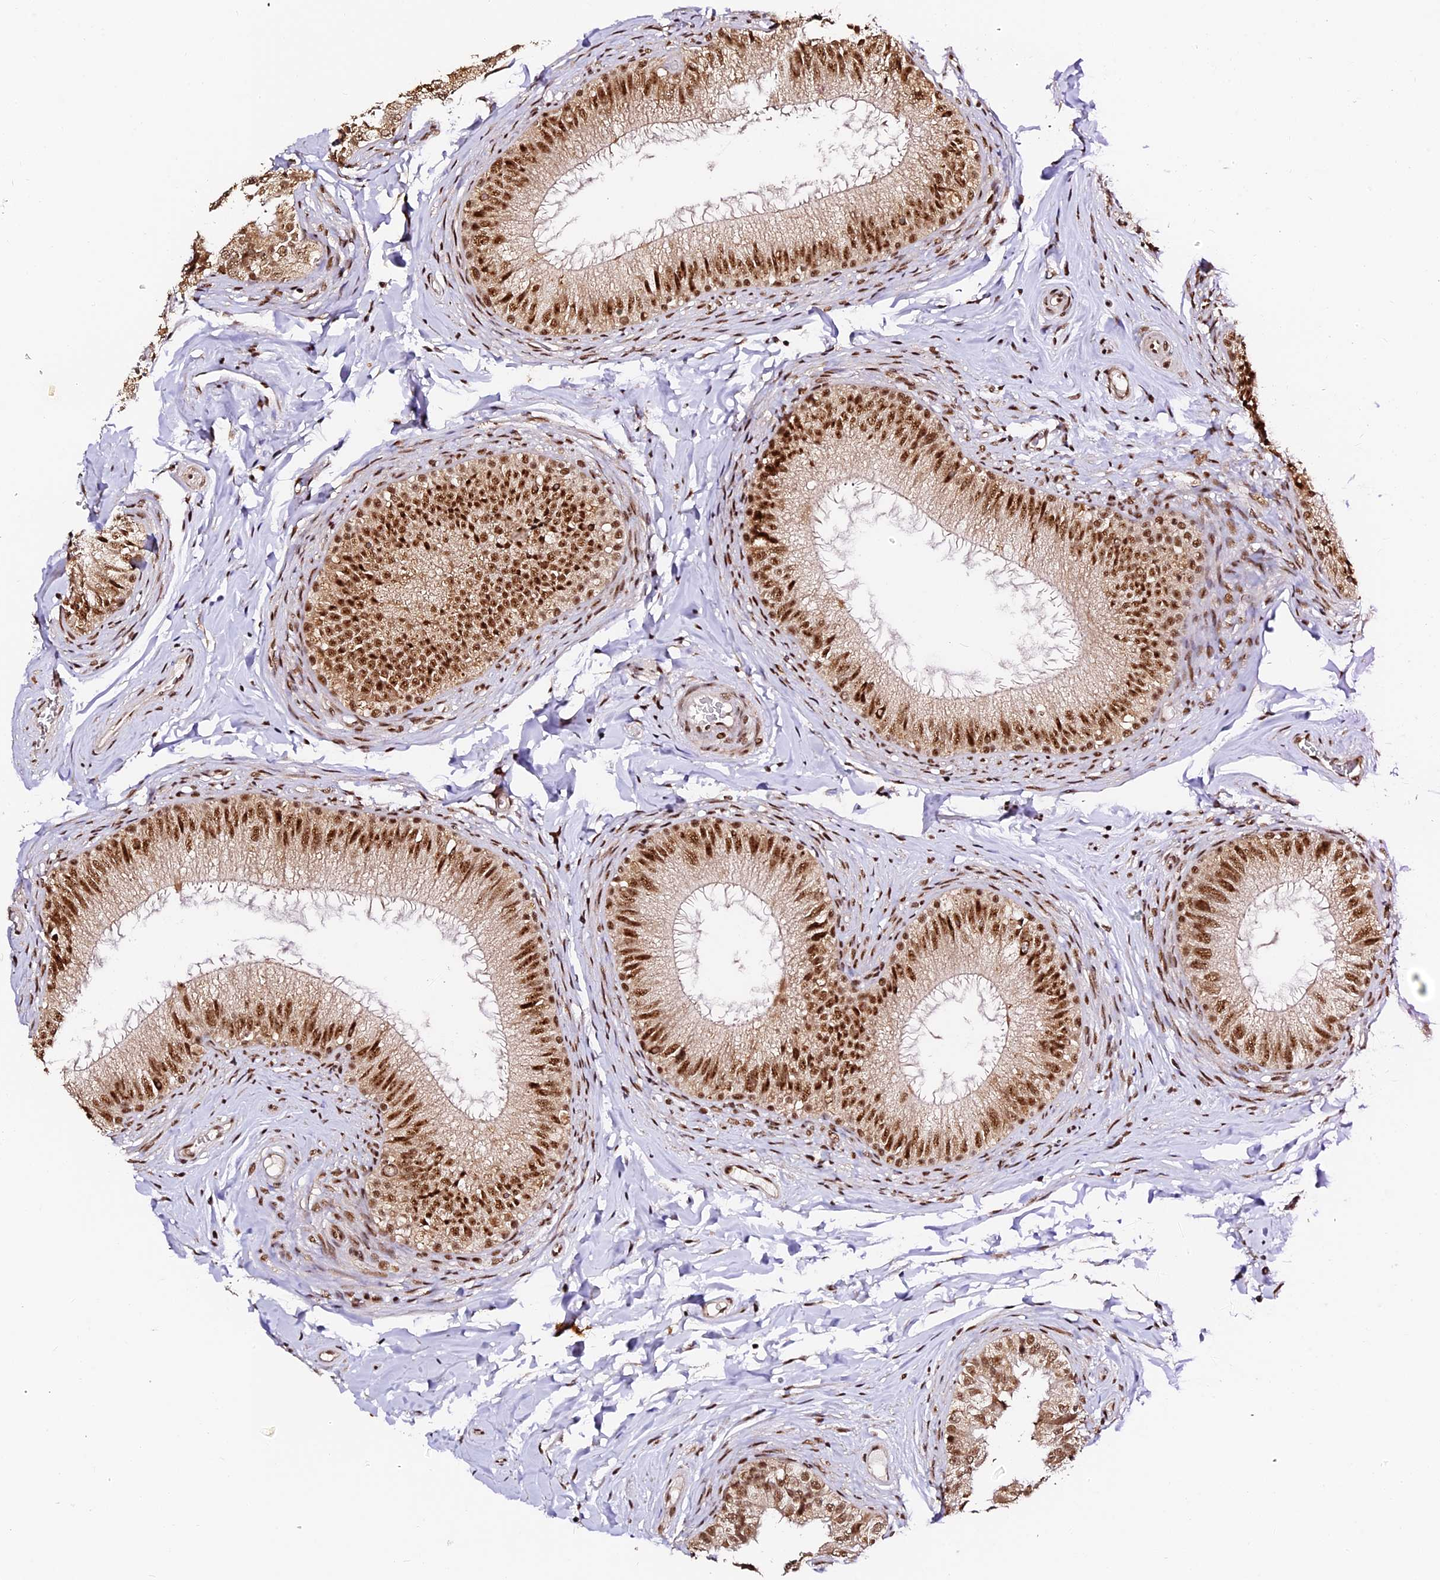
{"staining": {"intensity": "strong", "quantity": ">75%", "location": "nuclear"}, "tissue": "epididymis", "cell_type": "Glandular cells", "image_type": "normal", "snomed": [{"axis": "morphology", "description": "Normal tissue, NOS"}, {"axis": "topography", "description": "Epididymis"}], "caption": "Glandular cells demonstrate strong nuclear expression in approximately >75% of cells in normal epididymis.", "gene": "MCRS1", "patient": {"sex": "male", "age": 49}}